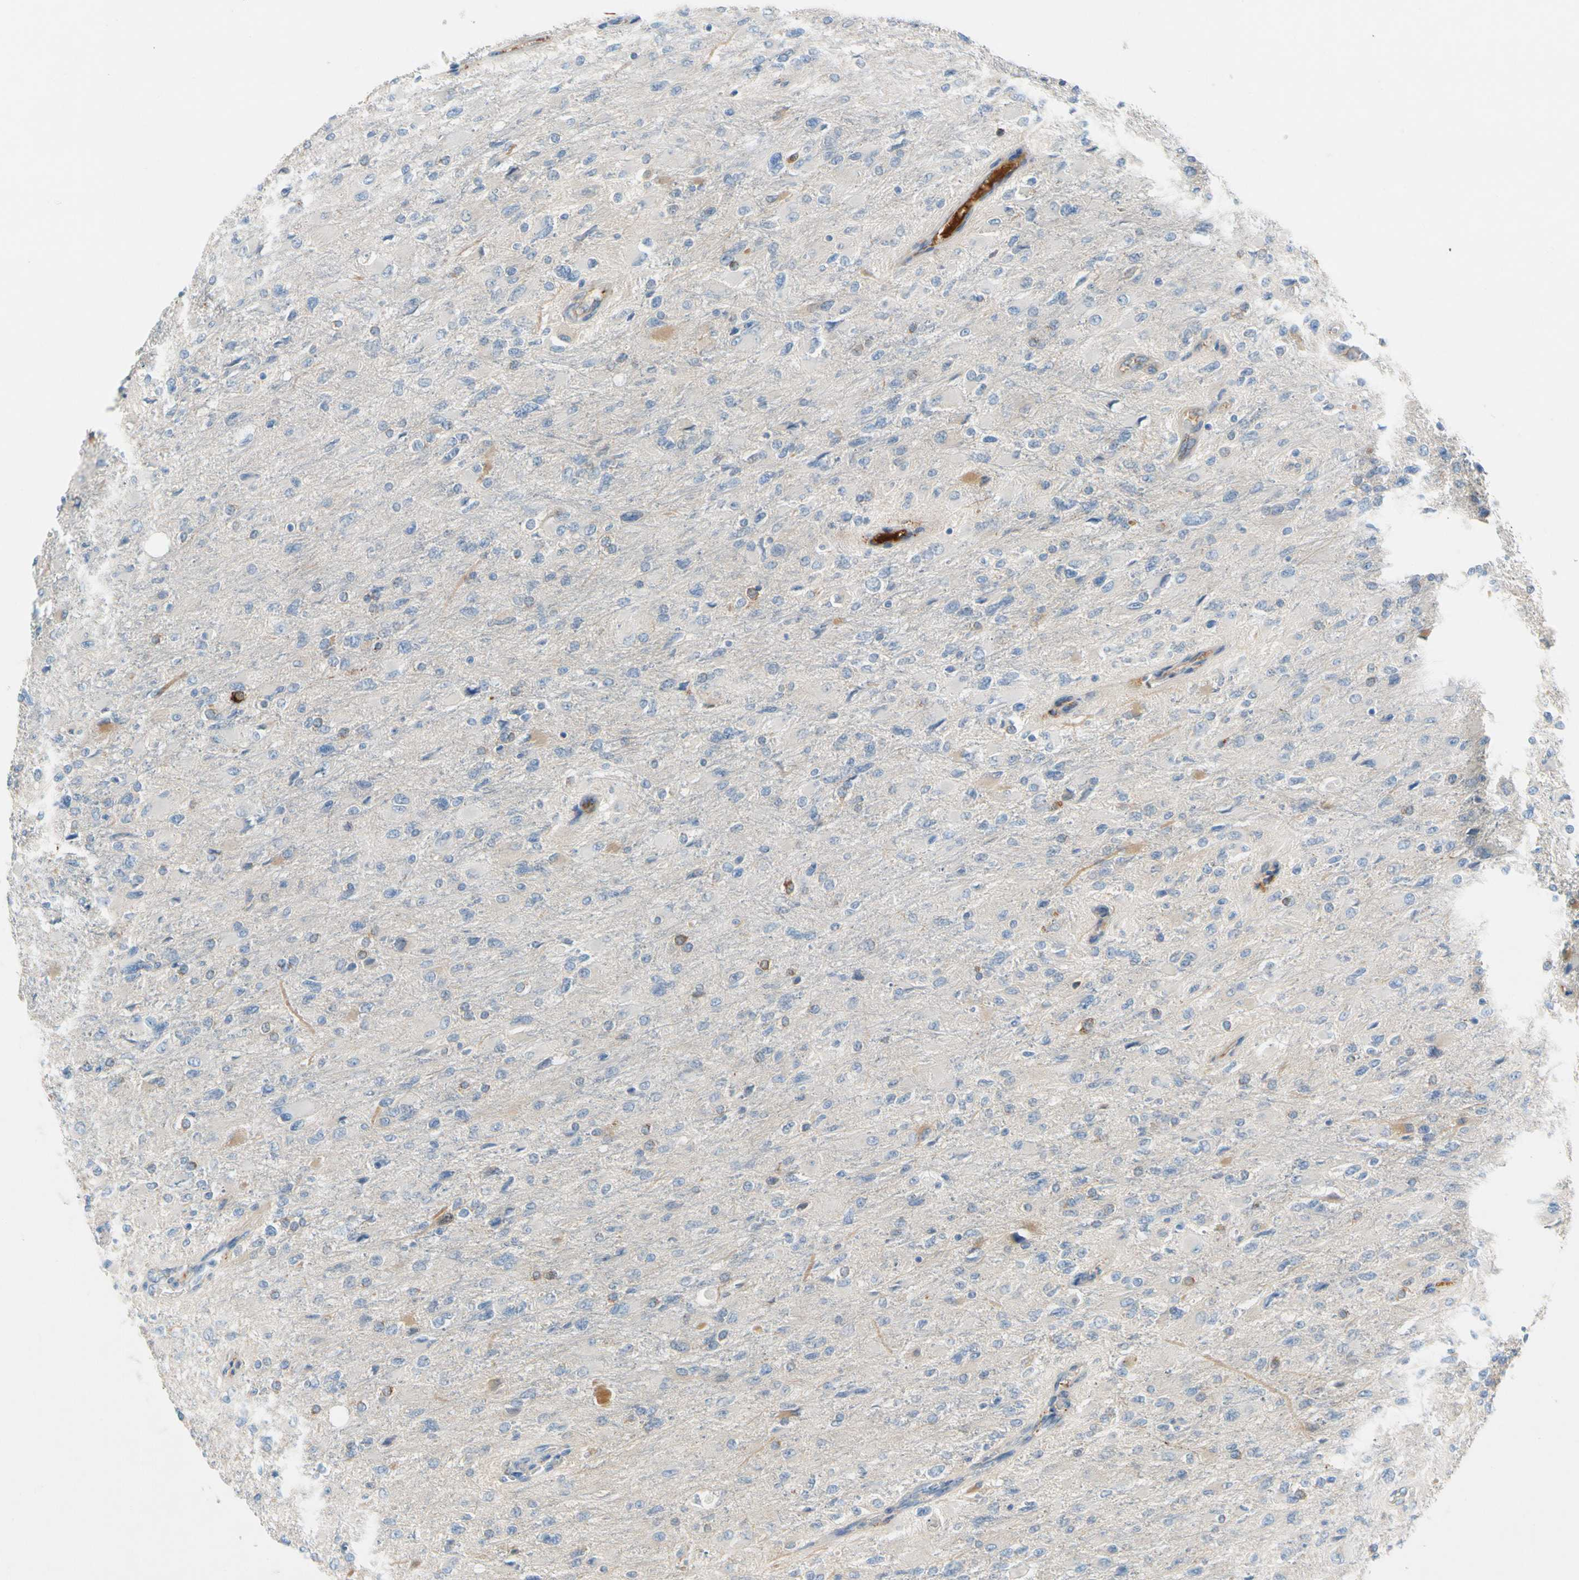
{"staining": {"intensity": "moderate", "quantity": "<25%", "location": "cytoplasmic/membranous"}, "tissue": "glioma", "cell_type": "Tumor cells", "image_type": "cancer", "snomed": [{"axis": "morphology", "description": "Glioma, malignant, High grade"}, {"axis": "topography", "description": "Cerebral cortex"}], "caption": "Tumor cells show low levels of moderate cytoplasmic/membranous expression in about <25% of cells in human malignant glioma (high-grade).", "gene": "CNDP1", "patient": {"sex": "female", "age": 36}}